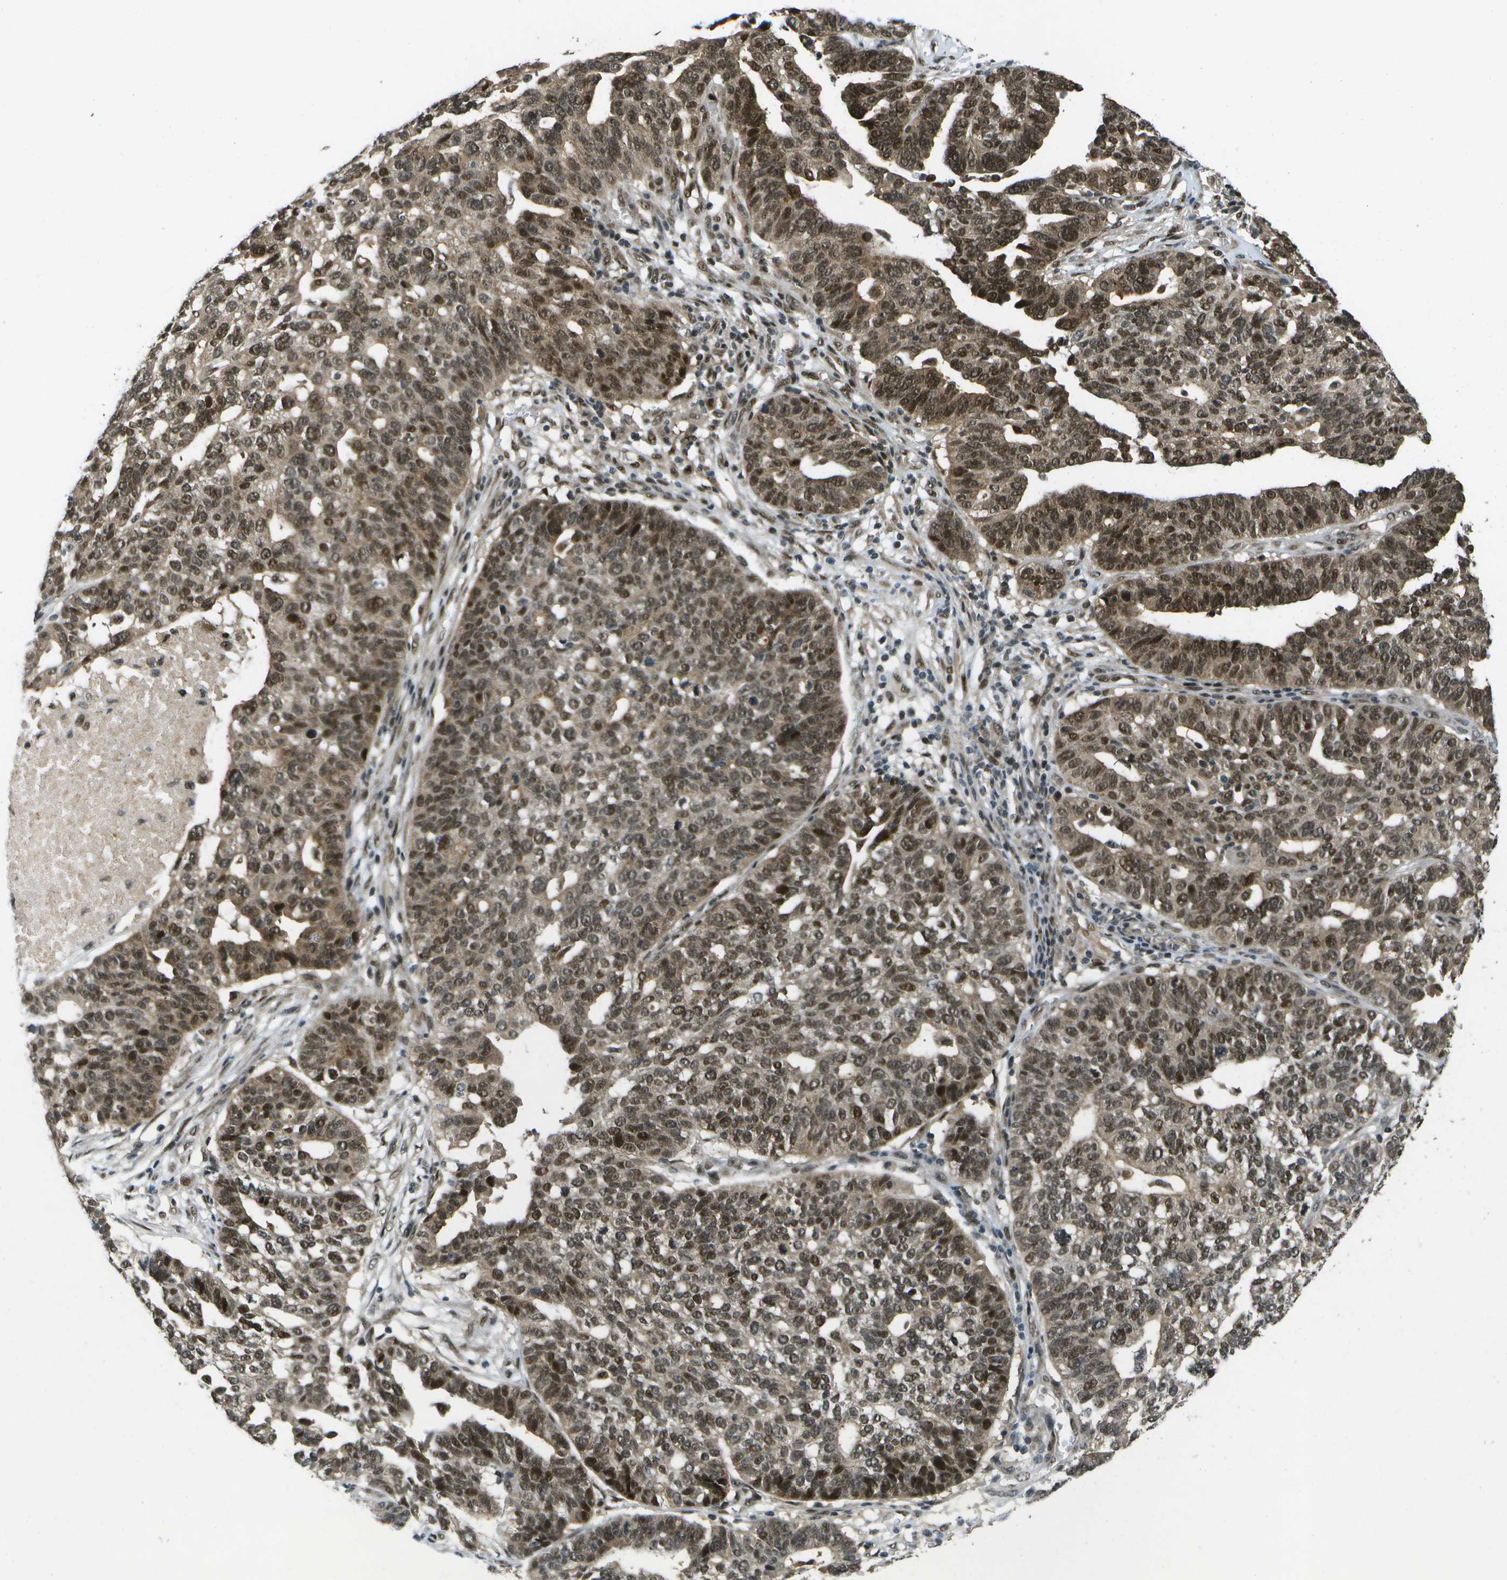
{"staining": {"intensity": "moderate", "quantity": ">75%", "location": "cytoplasmic/membranous,nuclear"}, "tissue": "ovarian cancer", "cell_type": "Tumor cells", "image_type": "cancer", "snomed": [{"axis": "morphology", "description": "Cystadenocarcinoma, serous, NOS"}, {"axis": "topography", "description": "Ovary"}], "caption": "A brown stain highlights moderate cytoplasmic/membranous and nuclear positivity of a protein in human ovarian cancer (serous cystadenocarcinoma) tumor cells.", "gene": "GANC", "patient": {"sex": "female", "age": 59}}